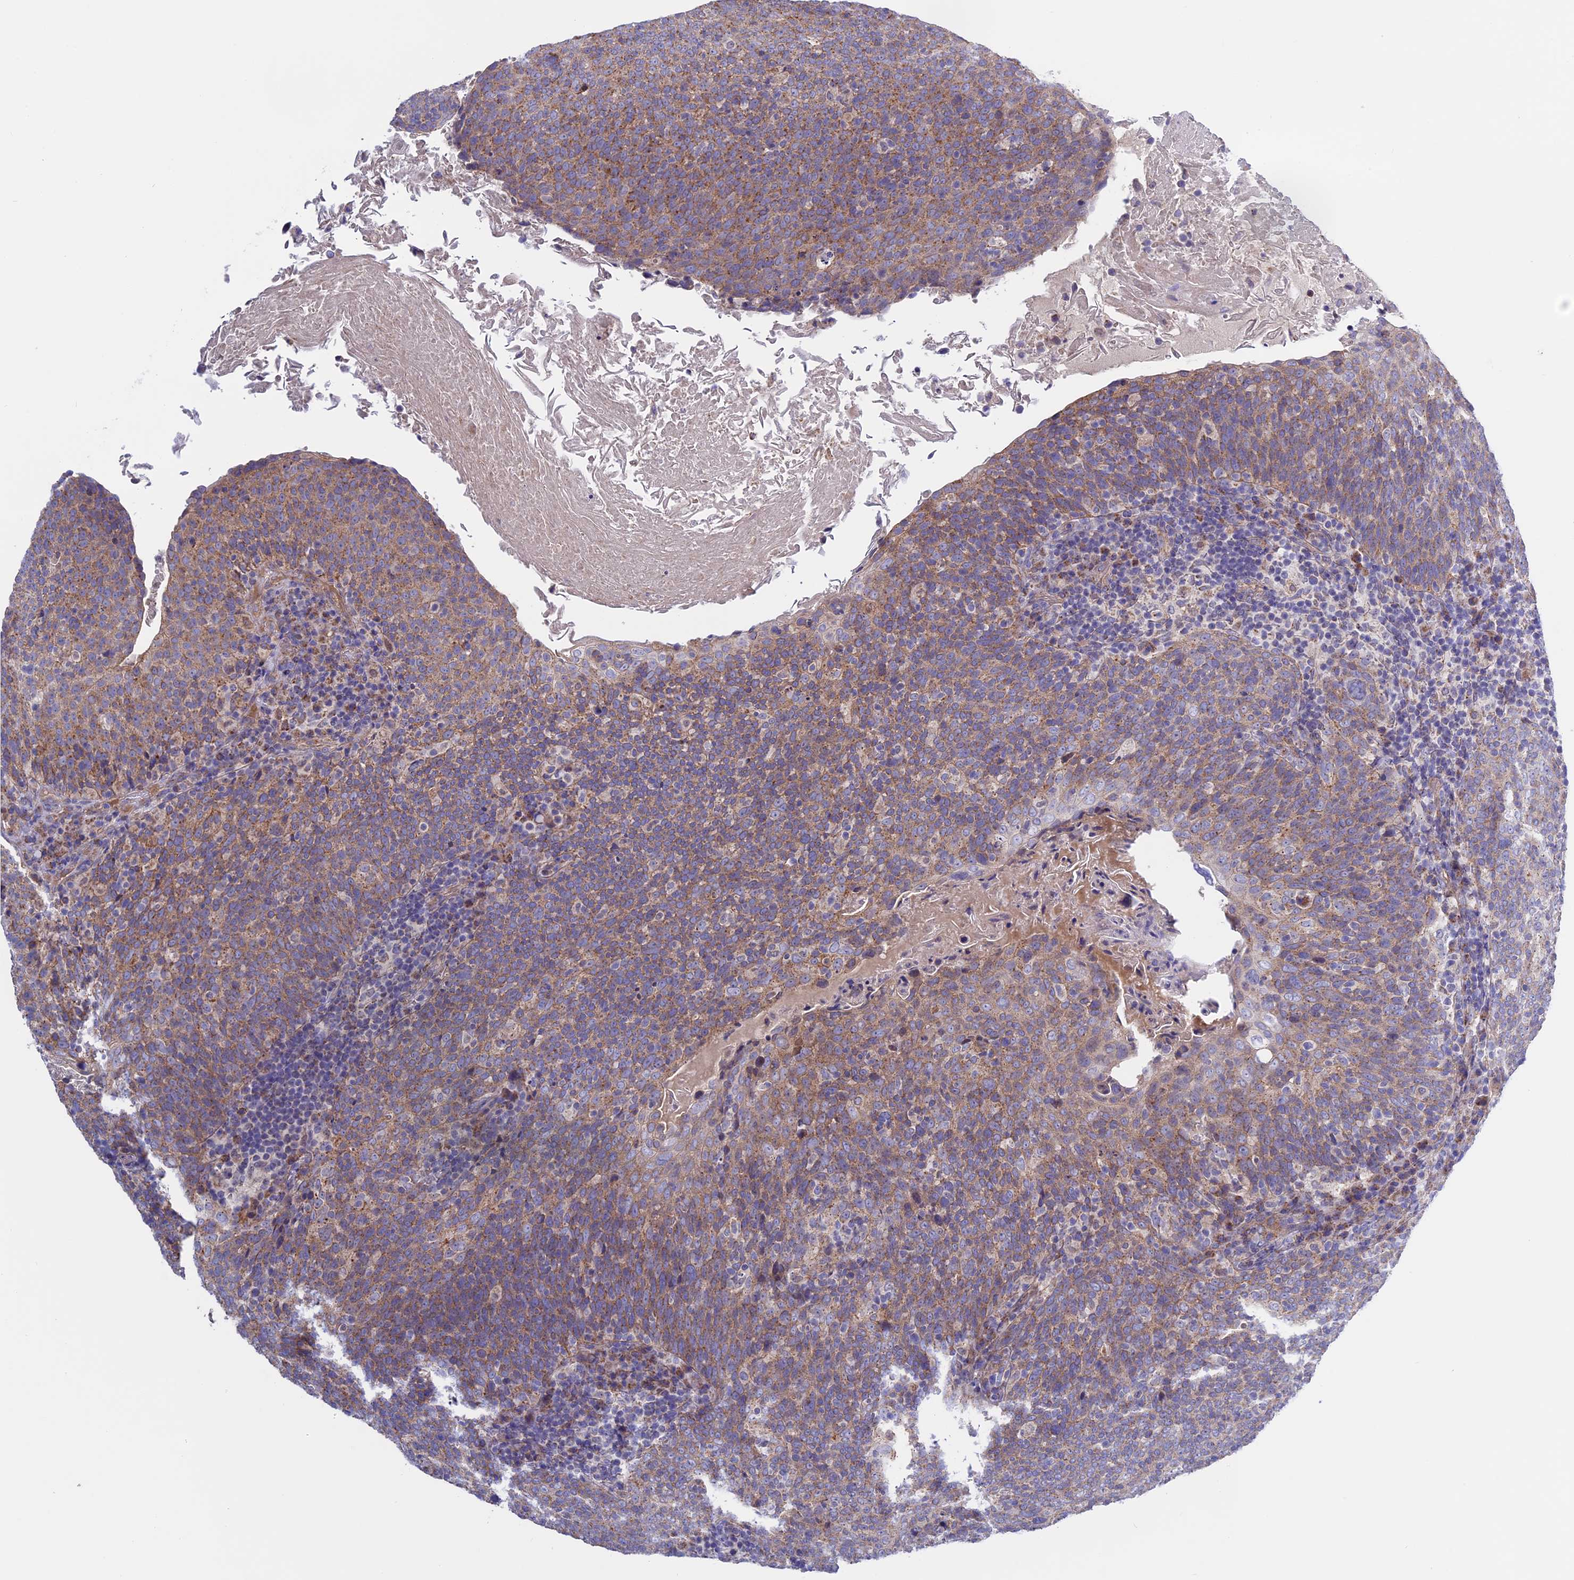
{"staining": {"intensity": "moderate", "quantity": ">75%", "location": "cytoplasmic/membranous"}, "tissue": "head and neck cancer", "cell_type": "Tumor cells", "image_type": "cancer", "snomed": [{"axis": "morphology", "description": "Squamous cell carcinoma, NOS"}, {"axis": "morphology", "description": "Squamous cell carcinoma, metastatic, NOS"}, {"axis": "topography", "description": "Lymph node"}, {"axis": "topography", "description": "Head-Neck"}], "caption": "Immunohistochemistry (IHC) micrograph of human head and neck metastatic squamous cell carcinoma stained for a protein (brown), which shows medium levels of moderate cytoplasmic/membranous positivity in about >75% of tumor cells.", "gene": "ETFDH", "patient": {"sex": "male", "age": 62}}